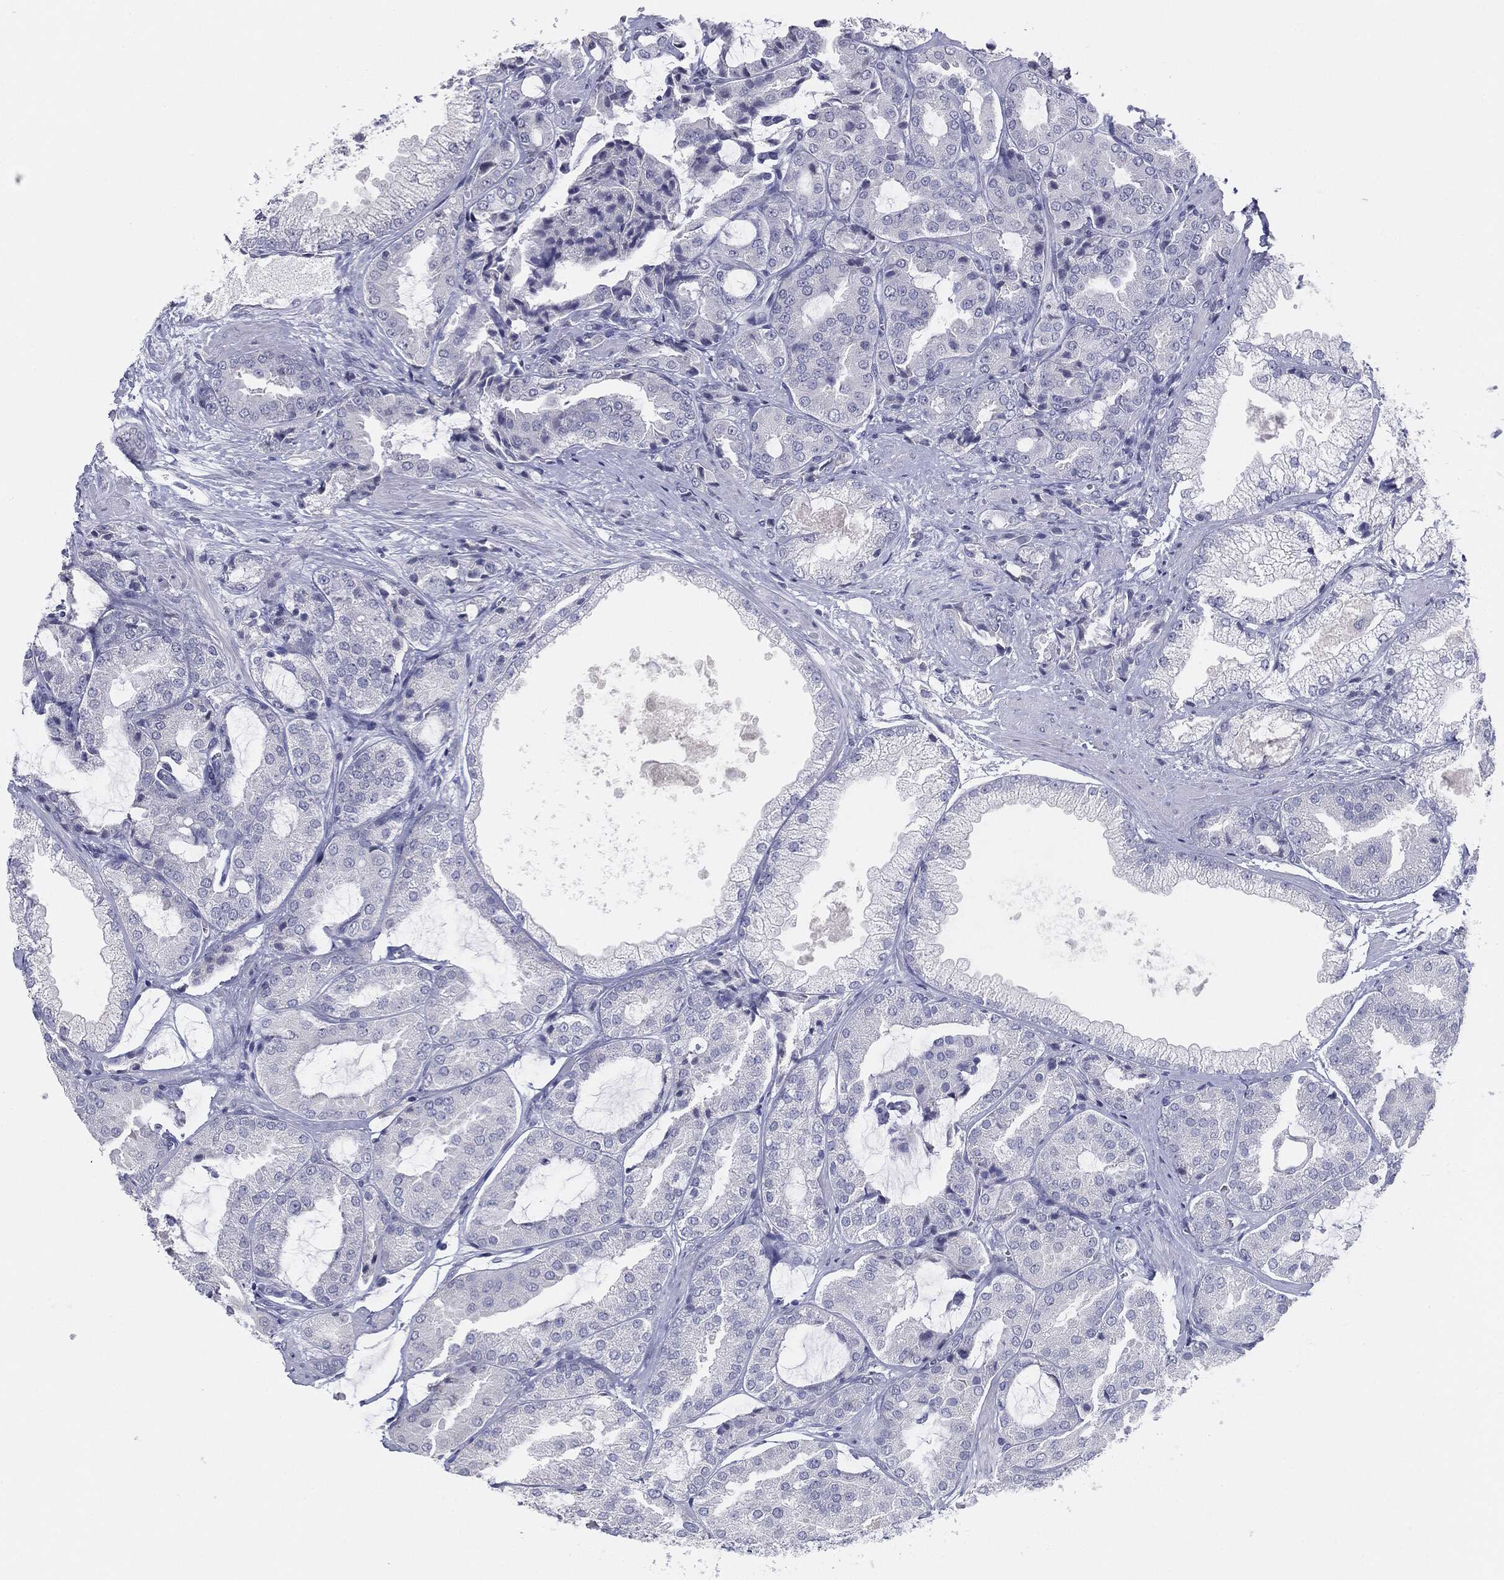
{"staining": {"intensity": "negative", "quantity": "none", "location": "none"}, "tissue": "prostate cancer", "cell_type": "Tumor cells", "image_type": "cancer", "snomed": [{"axis": "morphology", "description": "Adenocarcinoma, High grade"}, {"axis": "topography", "description": "Prostate"}], "caption": "Protein analysis of prostate cancer (adenocarcinoma (high-grade)) reveals no significant staining in tumor cells. Brightfield microscopy of immunohistochemistry (IHC) stained with DAB (brown) and hematoxylin (blue), captured at high magnification.", "gene": "SERPINB4", "patient": {"sex": "male", "age": 68}}